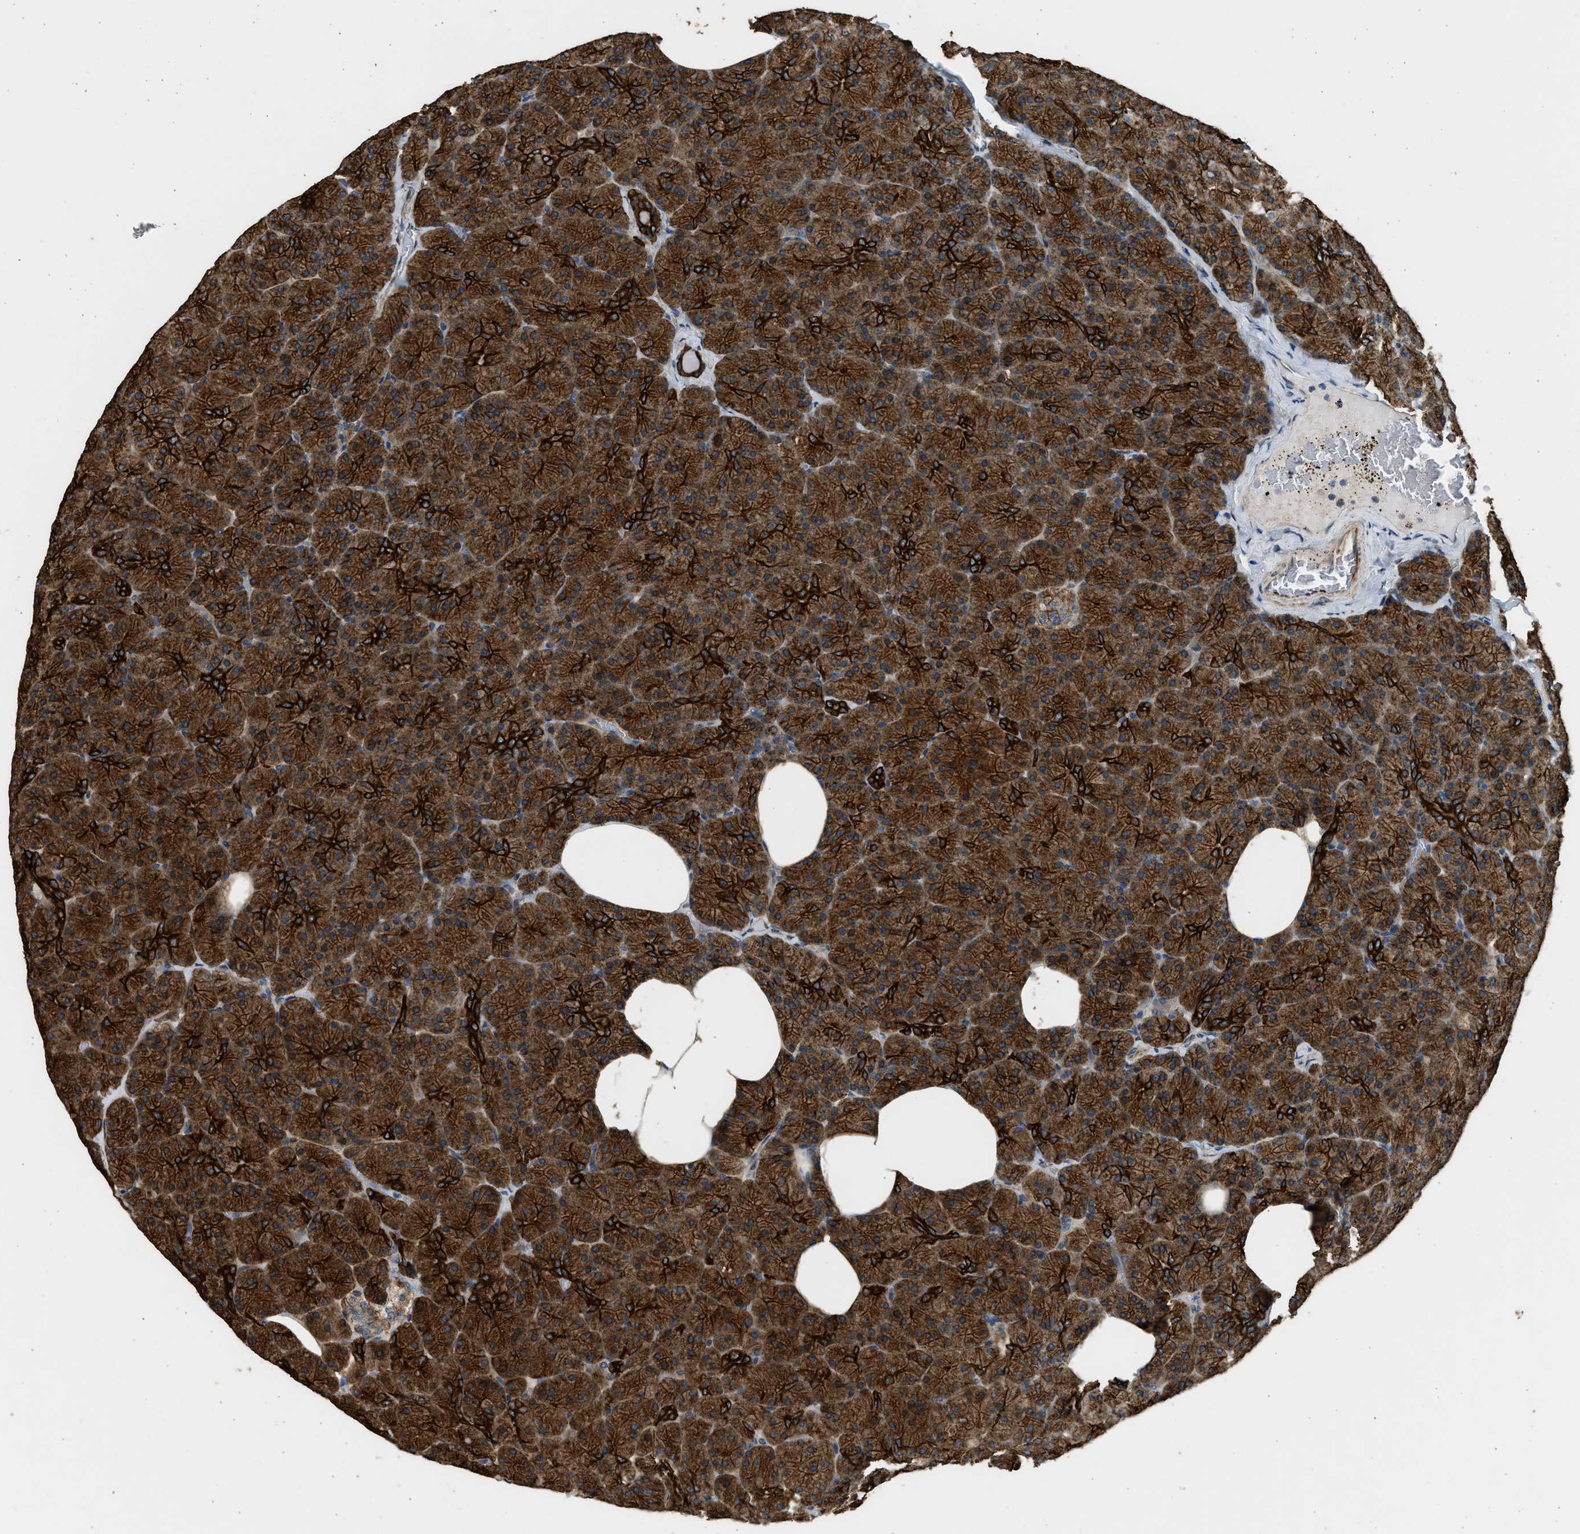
{"staining": {"intensity": "strong", "quantity": ">75%", "location": "cytoplasmic/membranous"}, "tissue": "pancreas", "cell_type": "Exocrine glandular cells", "image_type": "normal", "snomed": [{"axis": "morphology", "description": "Normal tissue, NOS"}, {"axis": "topography", "description": "Pancreas"}], "caption": "High-power microscopy captured an immunohistochemistry histopathology image of unremarkable pancreas, revealing strong cytoplasmic/membranous staining in approximately >75% of exocrine glandular cells.", "gene": "PCLO", "patient": {"sex": "female", "age": 35}}